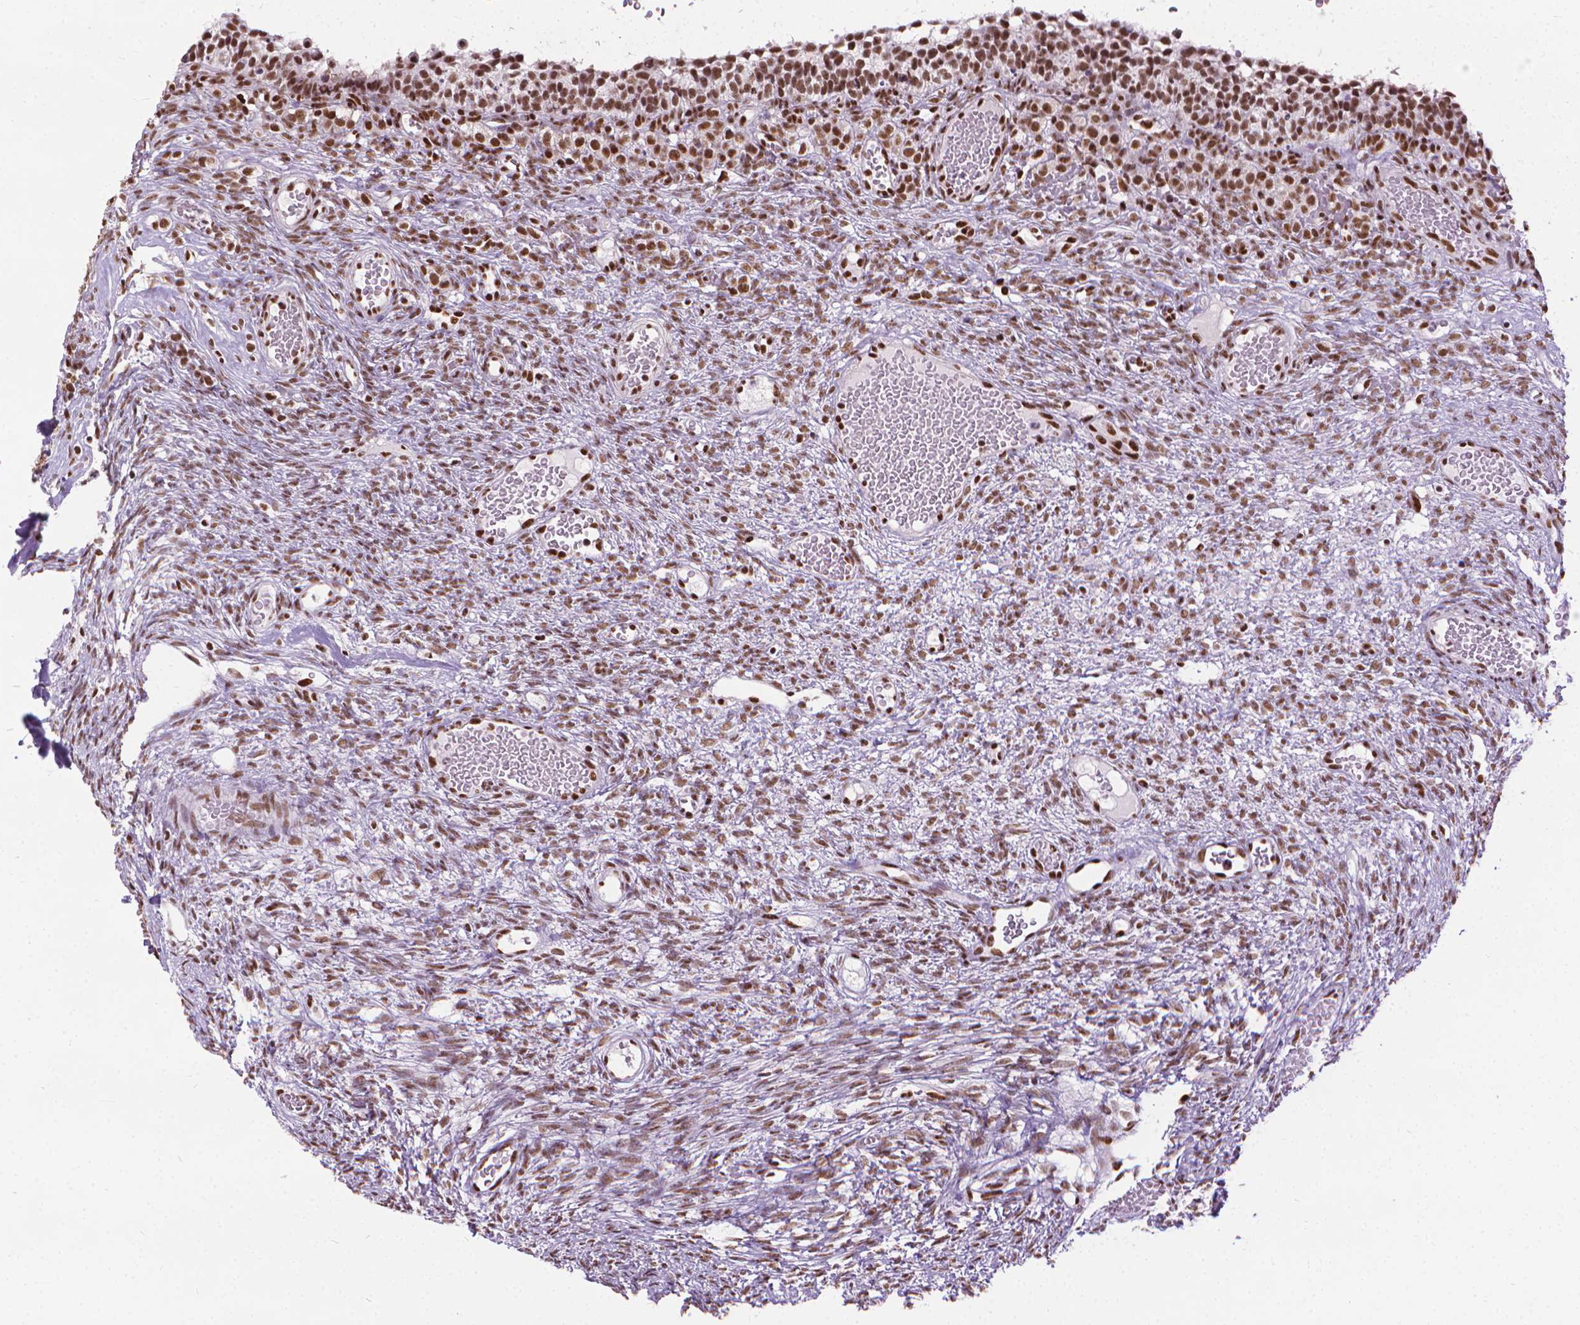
{"staining": {"intensity": "strong", "quantity": ">75%", "location": "nuclear"}, "tissue": "ovary", "cell_type": "Follicle cells", "image_type": "normal", "snomed": [{"axis": "morphology", "description": "Normal tissue, NOS"}, {"axis": "topography", "description": "Ovary"}], "caption": "High-power microscopy captured an immunohistochemistry histopathology image of benign ovary, revealing strong nuclear staining in approximately >75% of follicle cells. (Brightfield microscopy of DAB IHC at high magnification).", "gene": "AKAP8", "patient": {"sex": "female", "age": 34}}